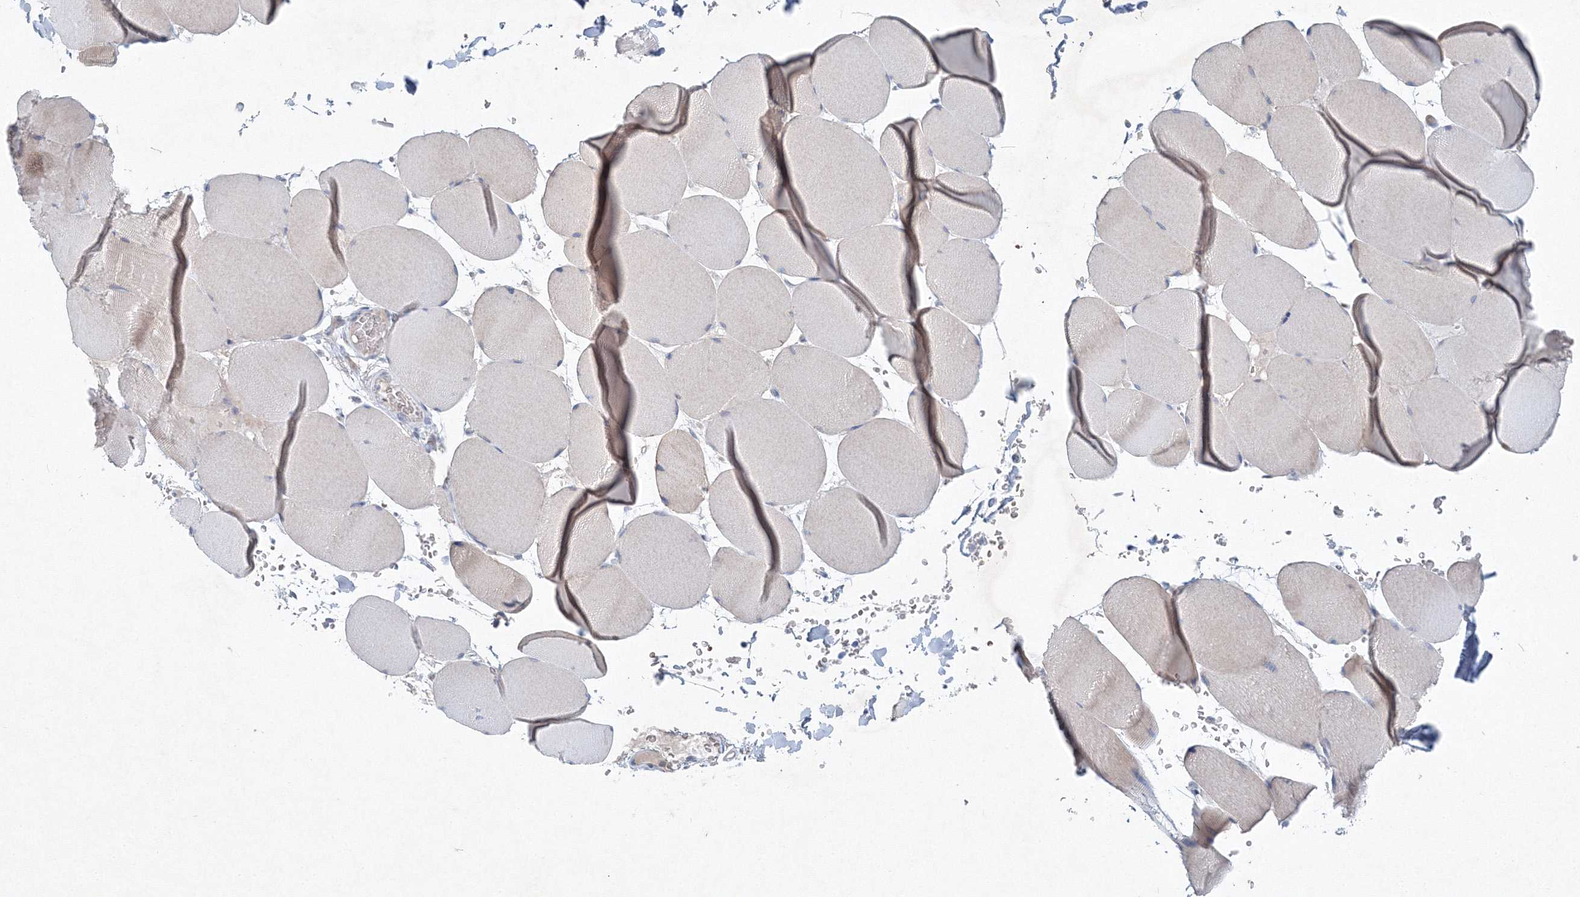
{"staining": {"intensity": "negative", "quantity": "none", "location": "none"}, "tissue": "skeletal muscle", "cell_type": "Myocytes", "image_type": "normal", "snomed": [{"axis": "morphology", "description": "Normal tissue, NOS"}, {"axis": "topography", "description": "Skeletal muscle"}, {"axis": "topography", "description": "Head-Neck"}], "caption": "IHC photomicrograph of benign skeletal muscle: human skeletal muscle stained with DAB reveals no significant protein expression in myocytes.", "gene": "SH3BP5", "patient": {"sex": "male", "age": 66}}